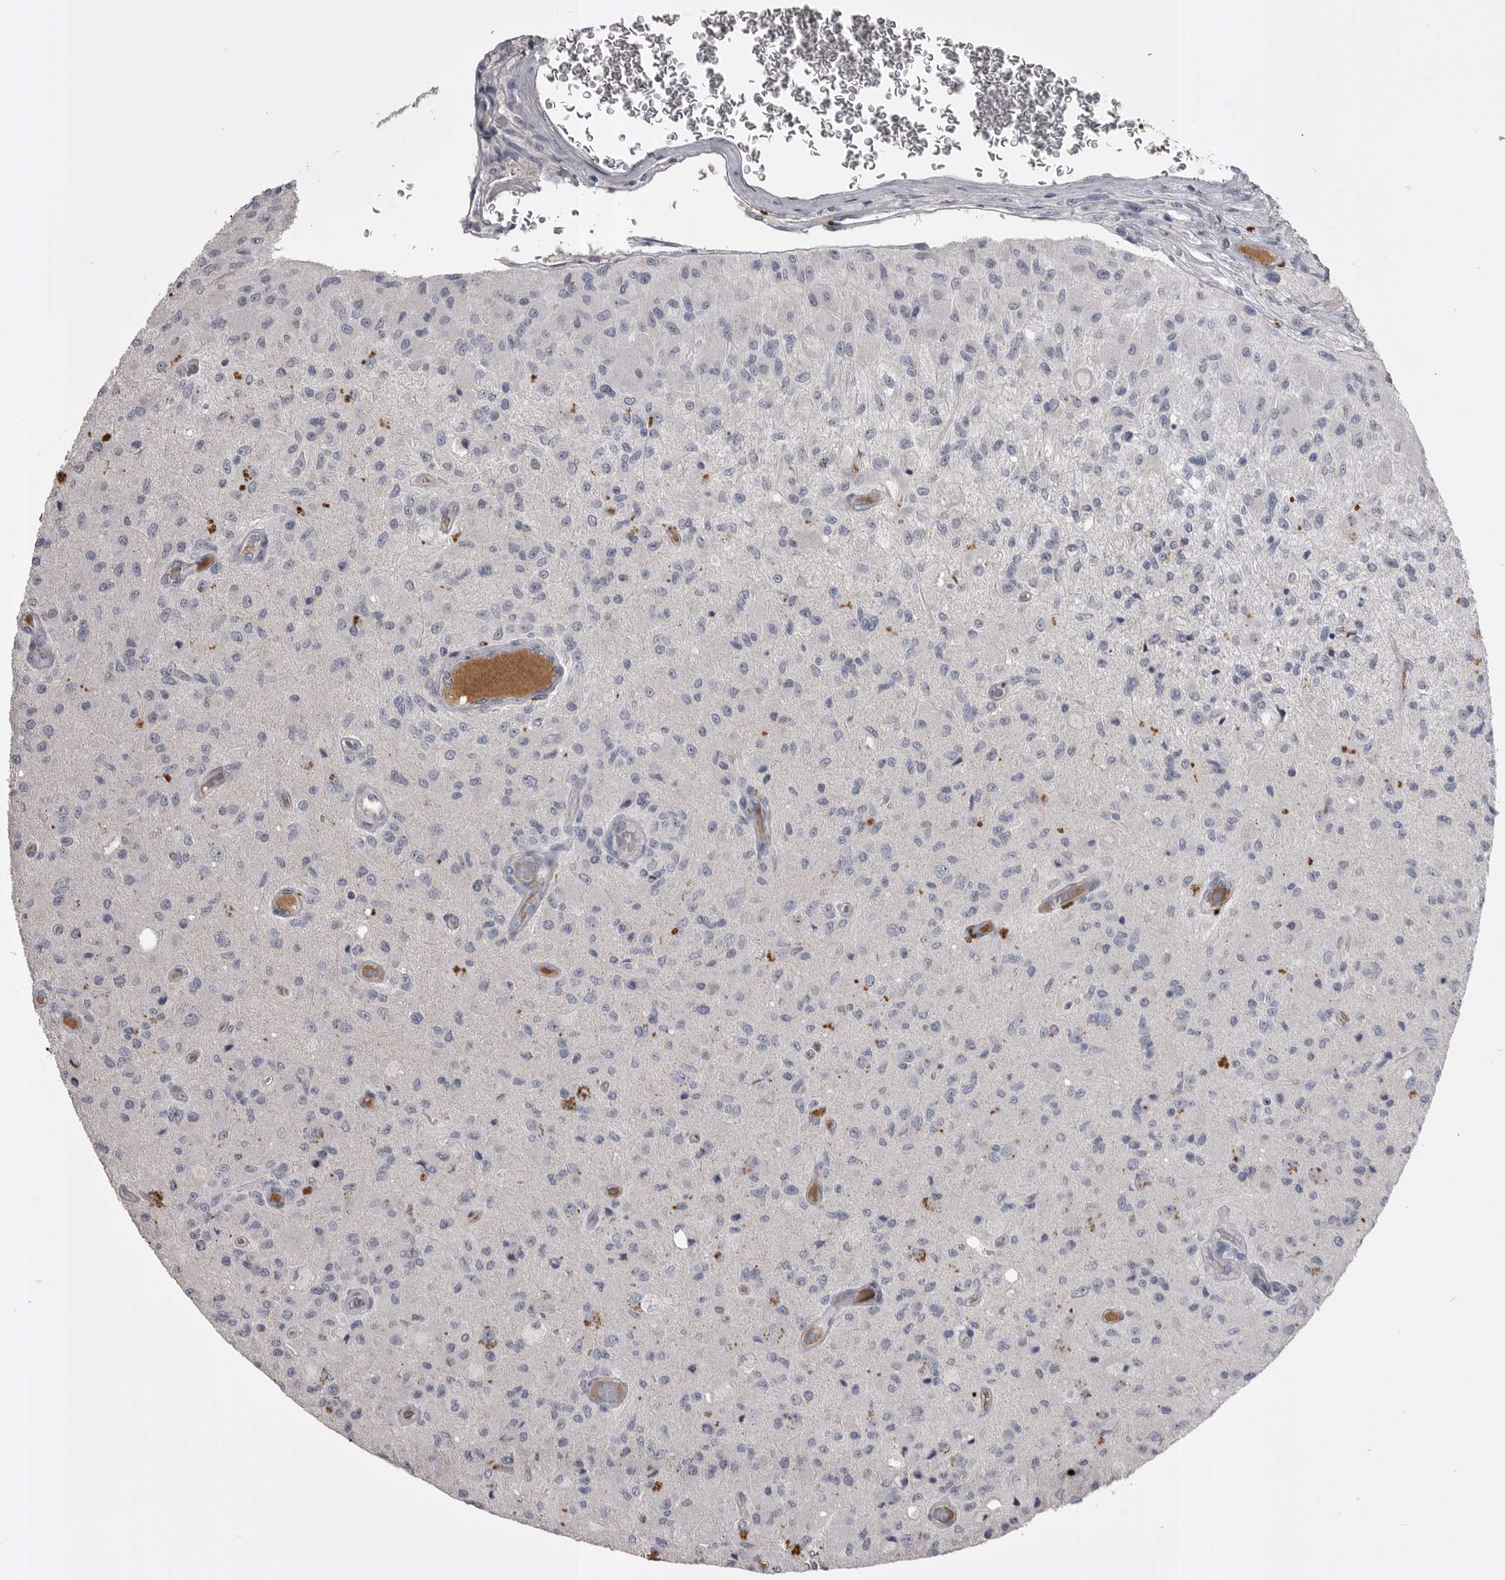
{"staining": {"intensity": "negative", "quantity": "none", "location": "none"}, "tissue": "glioma", "cell_type": "Tumor cells", "image_type": "cancer", "snomed": [{"axis": "morphology", "description": "Normal tissue, NOS"}, {"axis": "morphology", "description": "Glioma, malignant, High grade"}, {"axis": "topography", "description": "Cerebral cortex"}], "caption": "Tumor cells are negative for brown protein staining in high-grade glioma (malignant).", "gene": "AHSG", "patient": {"sex": "male", "age": 77}}